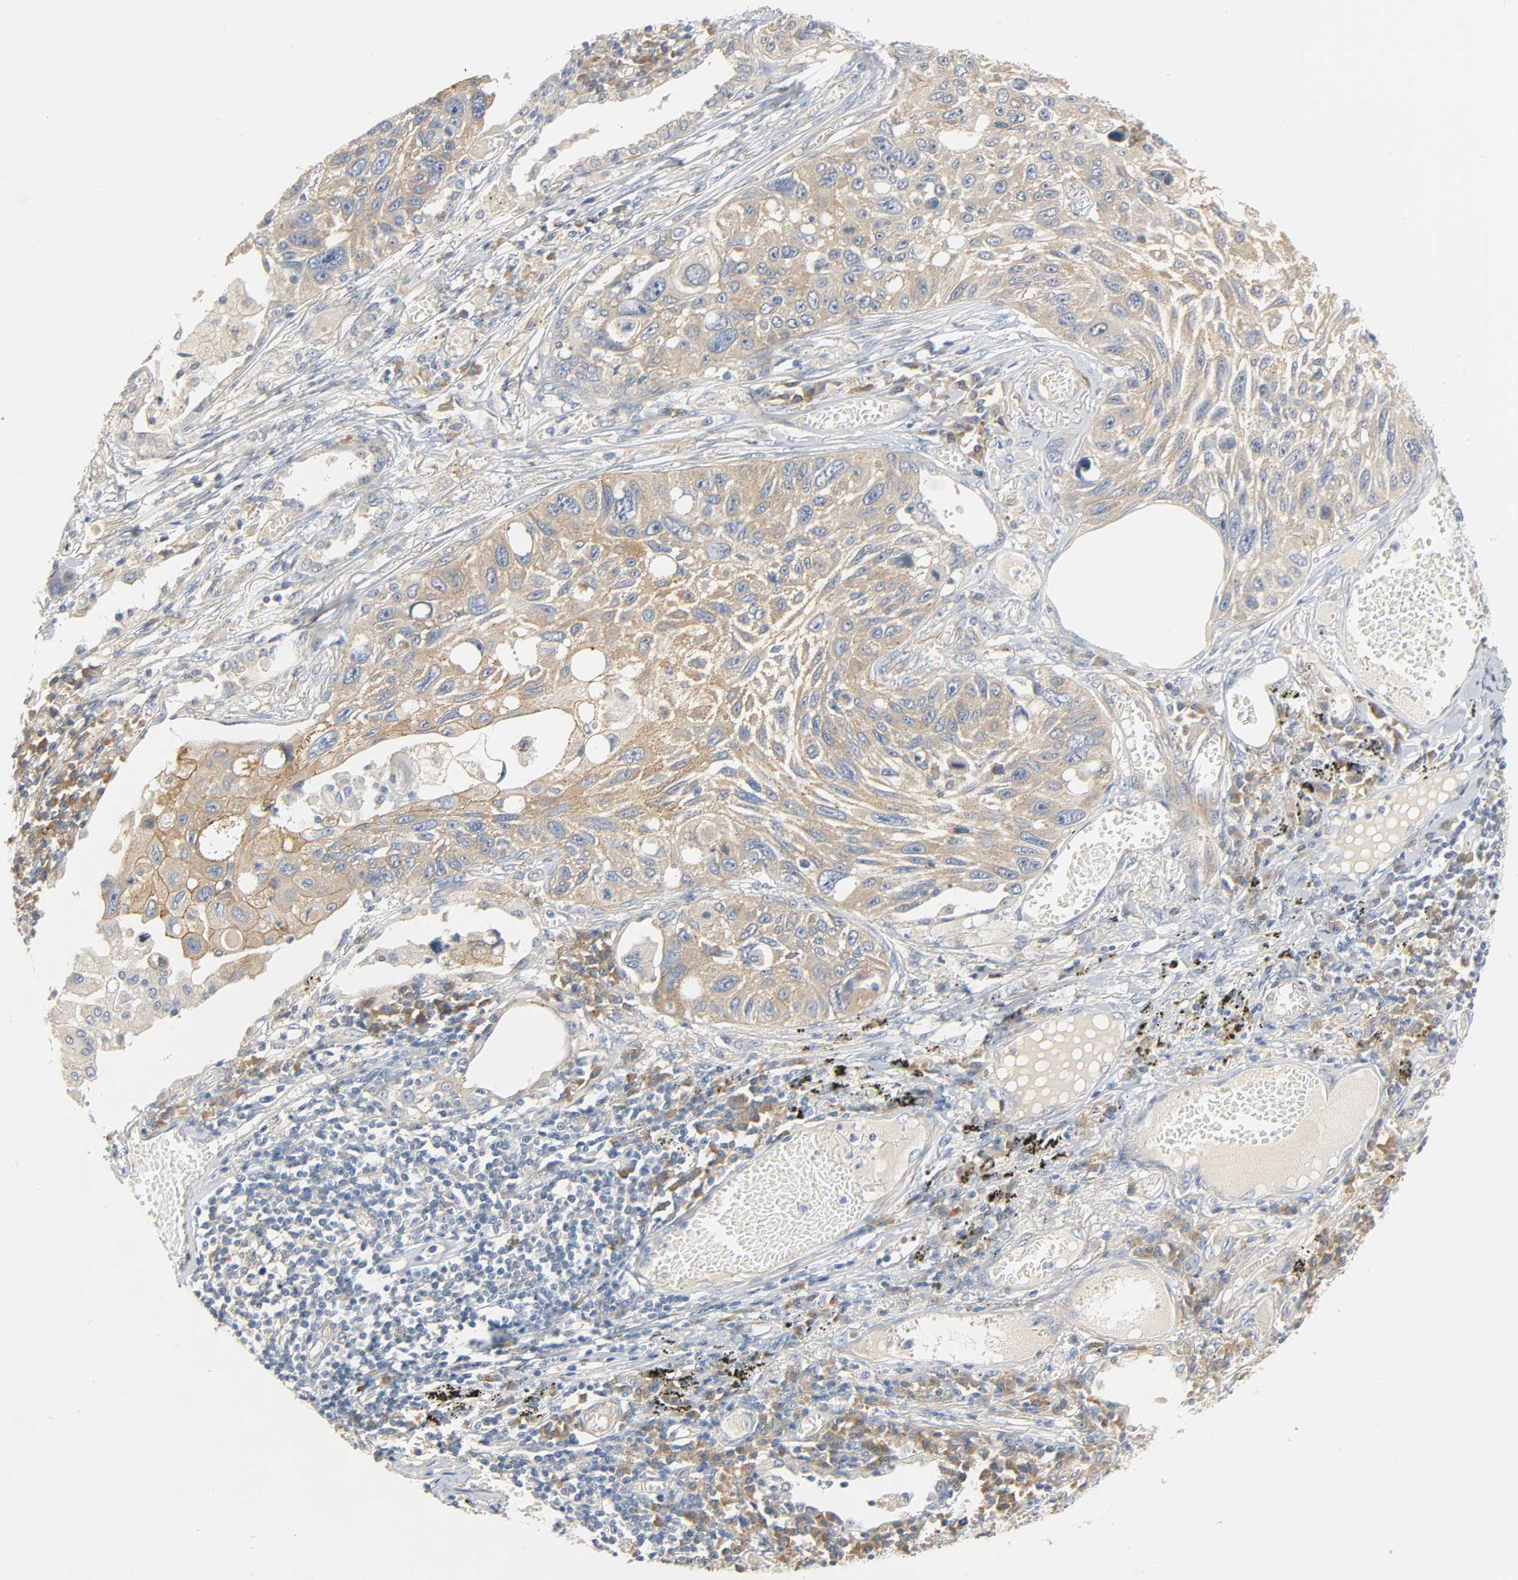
{"staining": {"intensity": "moderate", "quantity": ">75%", "location": "cytoplasmic/membranous"}, "tissue": "lung cancer", "cell_type": "Tumor cells", "image_type": "cancer", "snomed": [{"axis": "morphology", "description": "Squamous cell carcinoma, NOS"}, {"axis": "topography", "description": "Lung"}], "caption": "Protein expression analysis of human lung cancer (squamous cell carcinoma) reveals moderate cytoplasmic/membranous staining in approximately >75% of tumor cells.", "gene": "ARPC1A", "patient": {"sex": "male", "age": 71}}